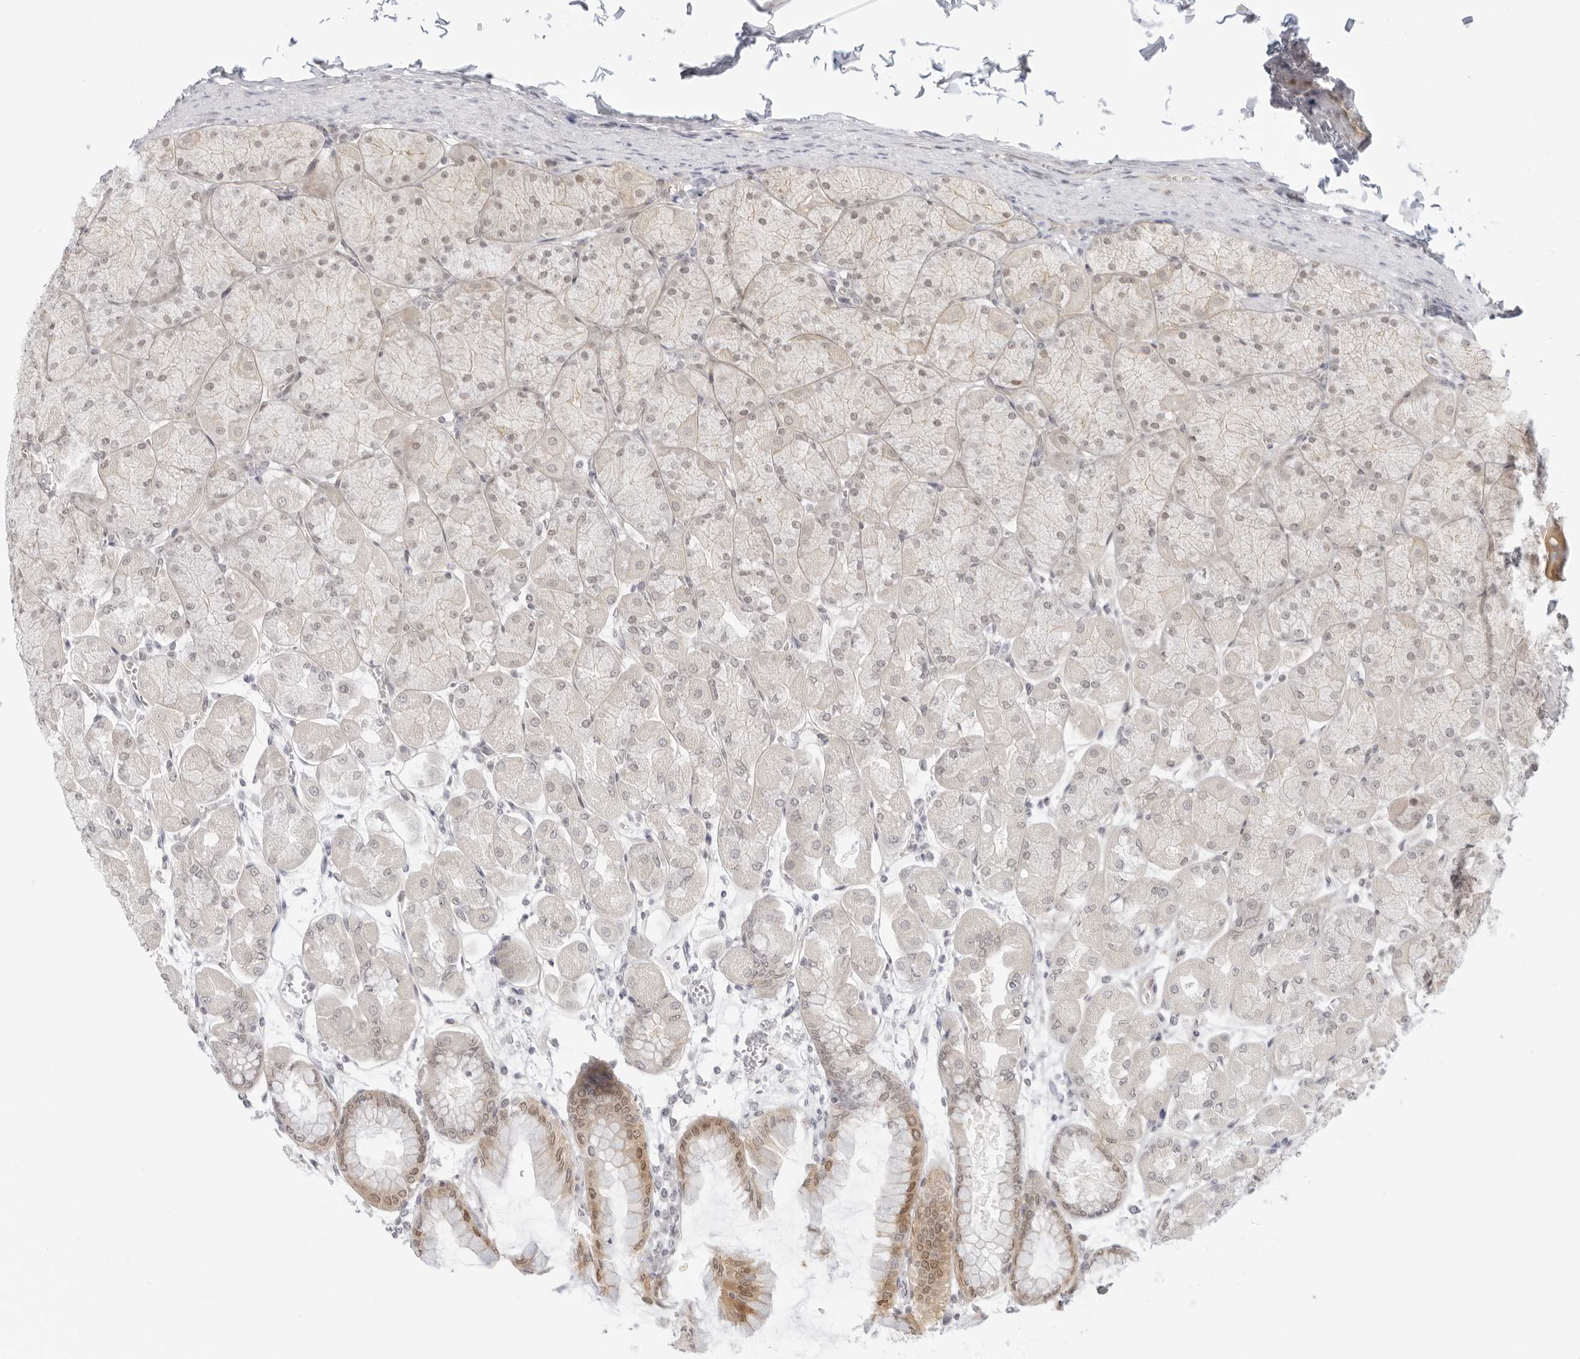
{"staining": {"intensity": "moderate", "quantity": ">75%", "location": "cytoplasmic/membranous,nuclear"}, "tissue": "stomach", "cell_type": "Glandular cells", "image_type": "normal", "snomed": [{"axis": "morphology", "description": "Normal tissue, NOS"}, {"axis": "topography", "description": "Stomach, upper"}], "caption": "Brown immunohistochemical staining in benign stomach demonstrates moderate cytoplasmic/membranous,nuclear expression in about >75% of glandular cells. (IHC, brightfield microscopy, high magnification).", "gene": "MED18", "patient": {"sex": "female", "age": 56}}